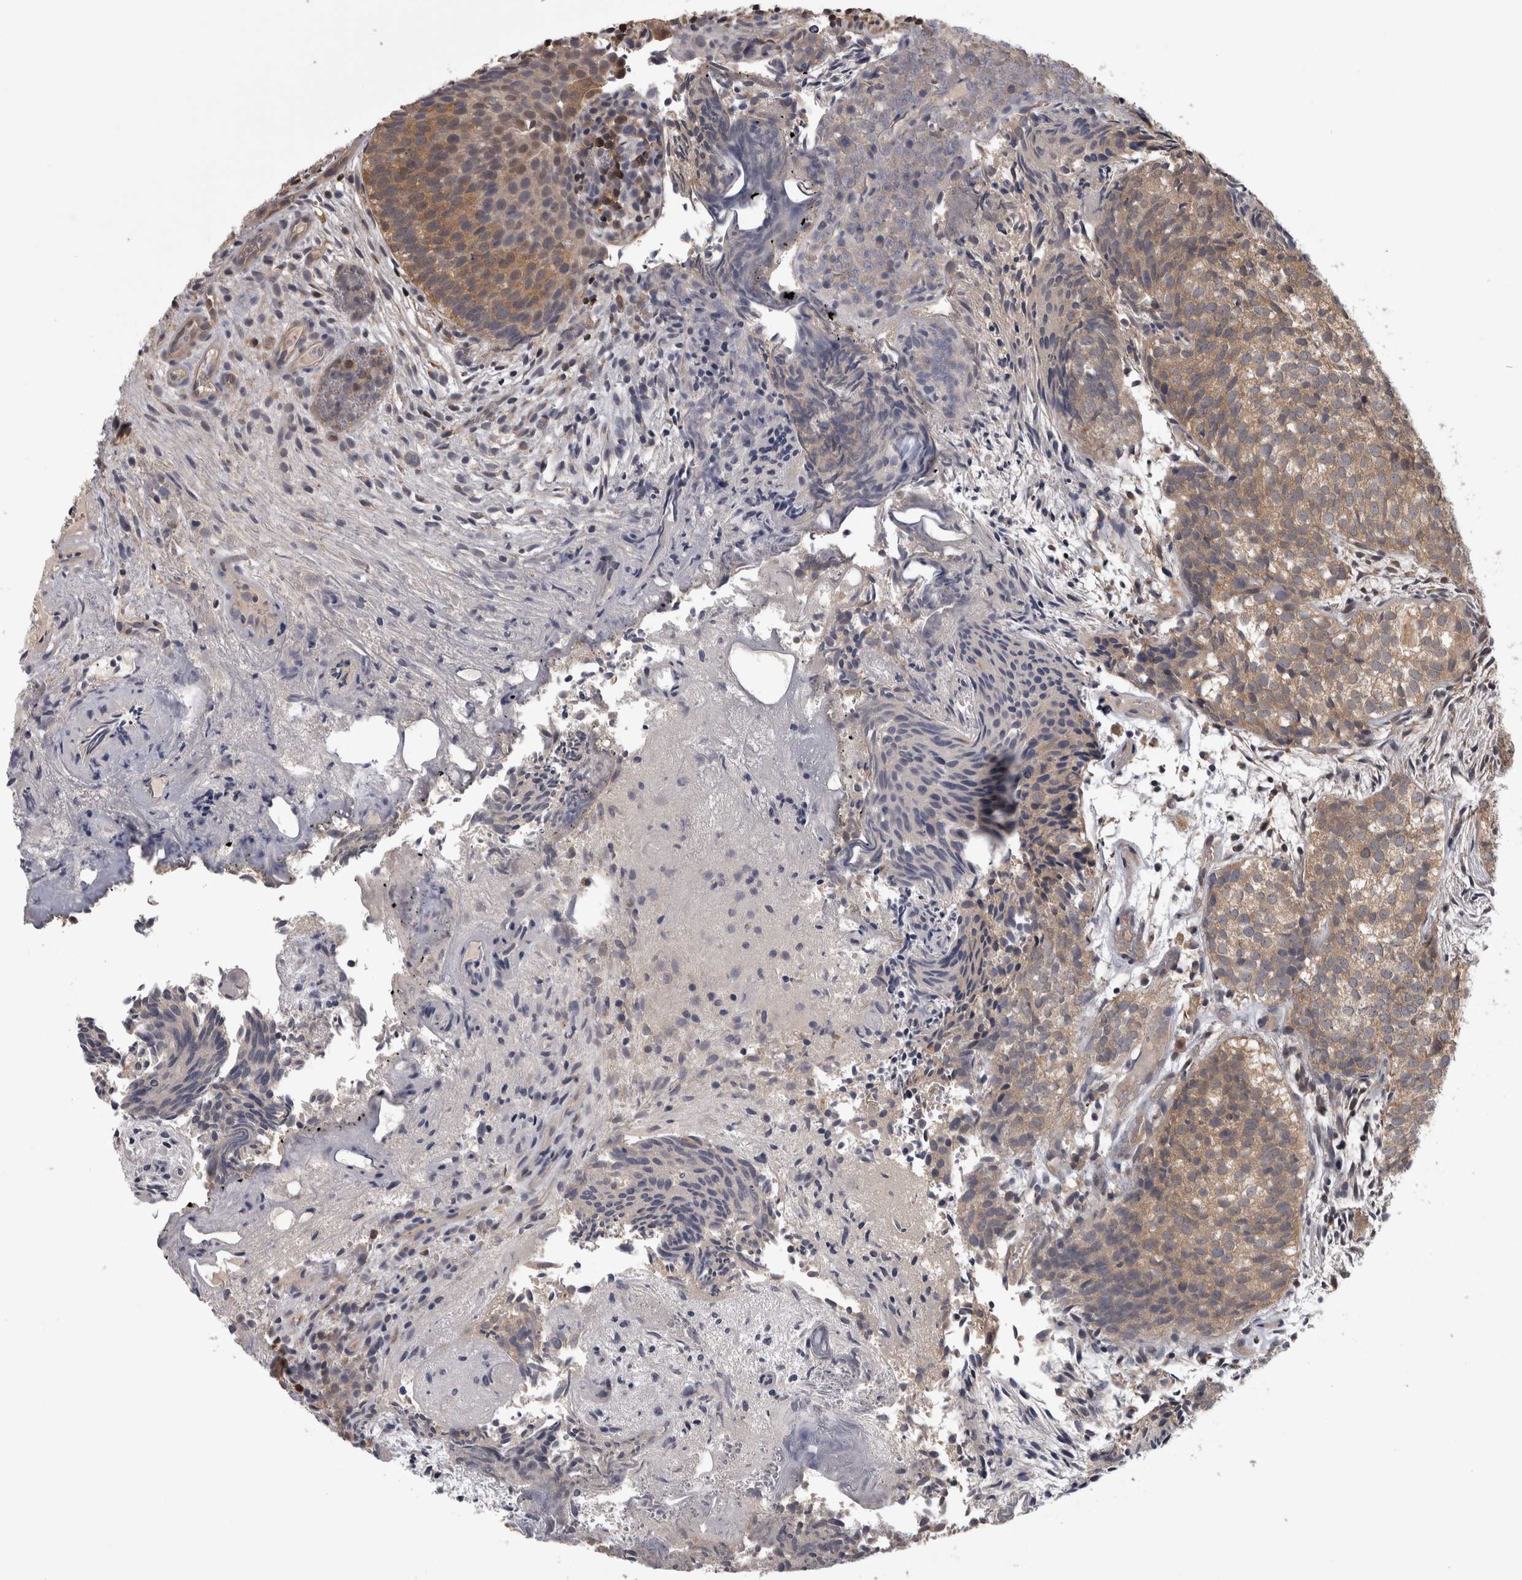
{"staining": {"intensity": "moderate", "quantity": ">75%", "location": "cytoplasmic/membranous"}, "tissue": "urothelial cancer", "cell_type": "Tumor cells", "image_type": "cancer", "snomed": [{"axis": "morphology", "description": "Urothelial carcinoma, Low grade"}, {"axis": "topography", "description": "Urinary bladder"}], "caption": "Protein analysis of urothelial carcinoma (low-grade) tissue demonstrates moderate cytoplasmic/membranous expression in about >75% of tumor cells.", "gene": "APRT", "patient": {"sex": "male", "age": 86}}